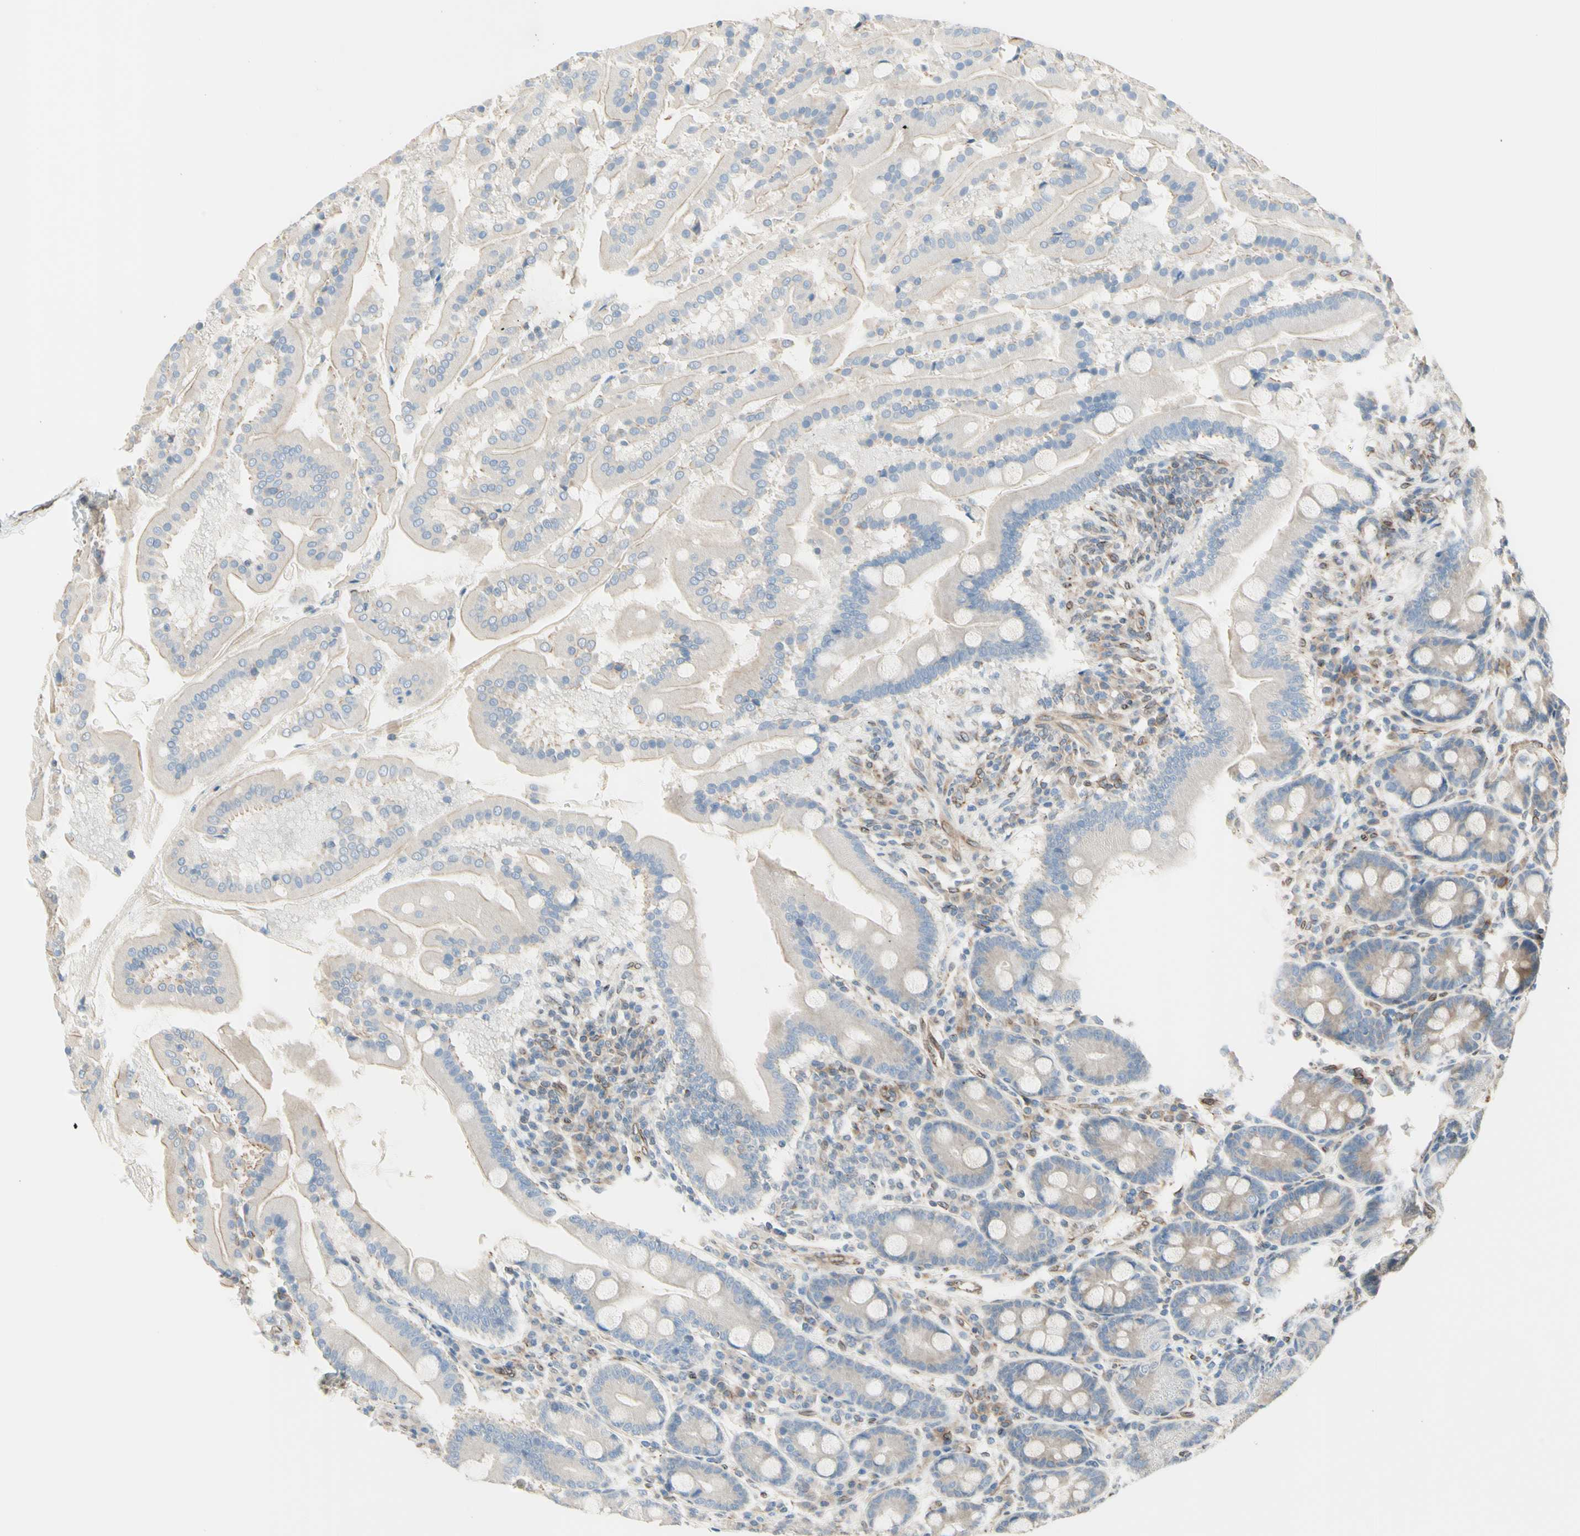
{"staining": {"intensity": "weak", "quantity": "25%-75%", "location": "cytoplasmic/membranous"}, "tissue": "duodenum", "cell_type": "Glandular cells", "image_type": "normal", "snomed": [{"axis": "morphology", "description": "Normal tissue, NOS"}, {"axis": "topography", "description": "Duodenum"}], "caption": "Protein staining of unremarkable duodenum exhibits weak cytoplasmic/membranous positivity in about 25%-75% of glandular cells. Immunohistochemistry stains the protein in brown and the nuclei are stained blue.", "gene": "TRAF2", "patient": {"sex": "male", "age": 50}}